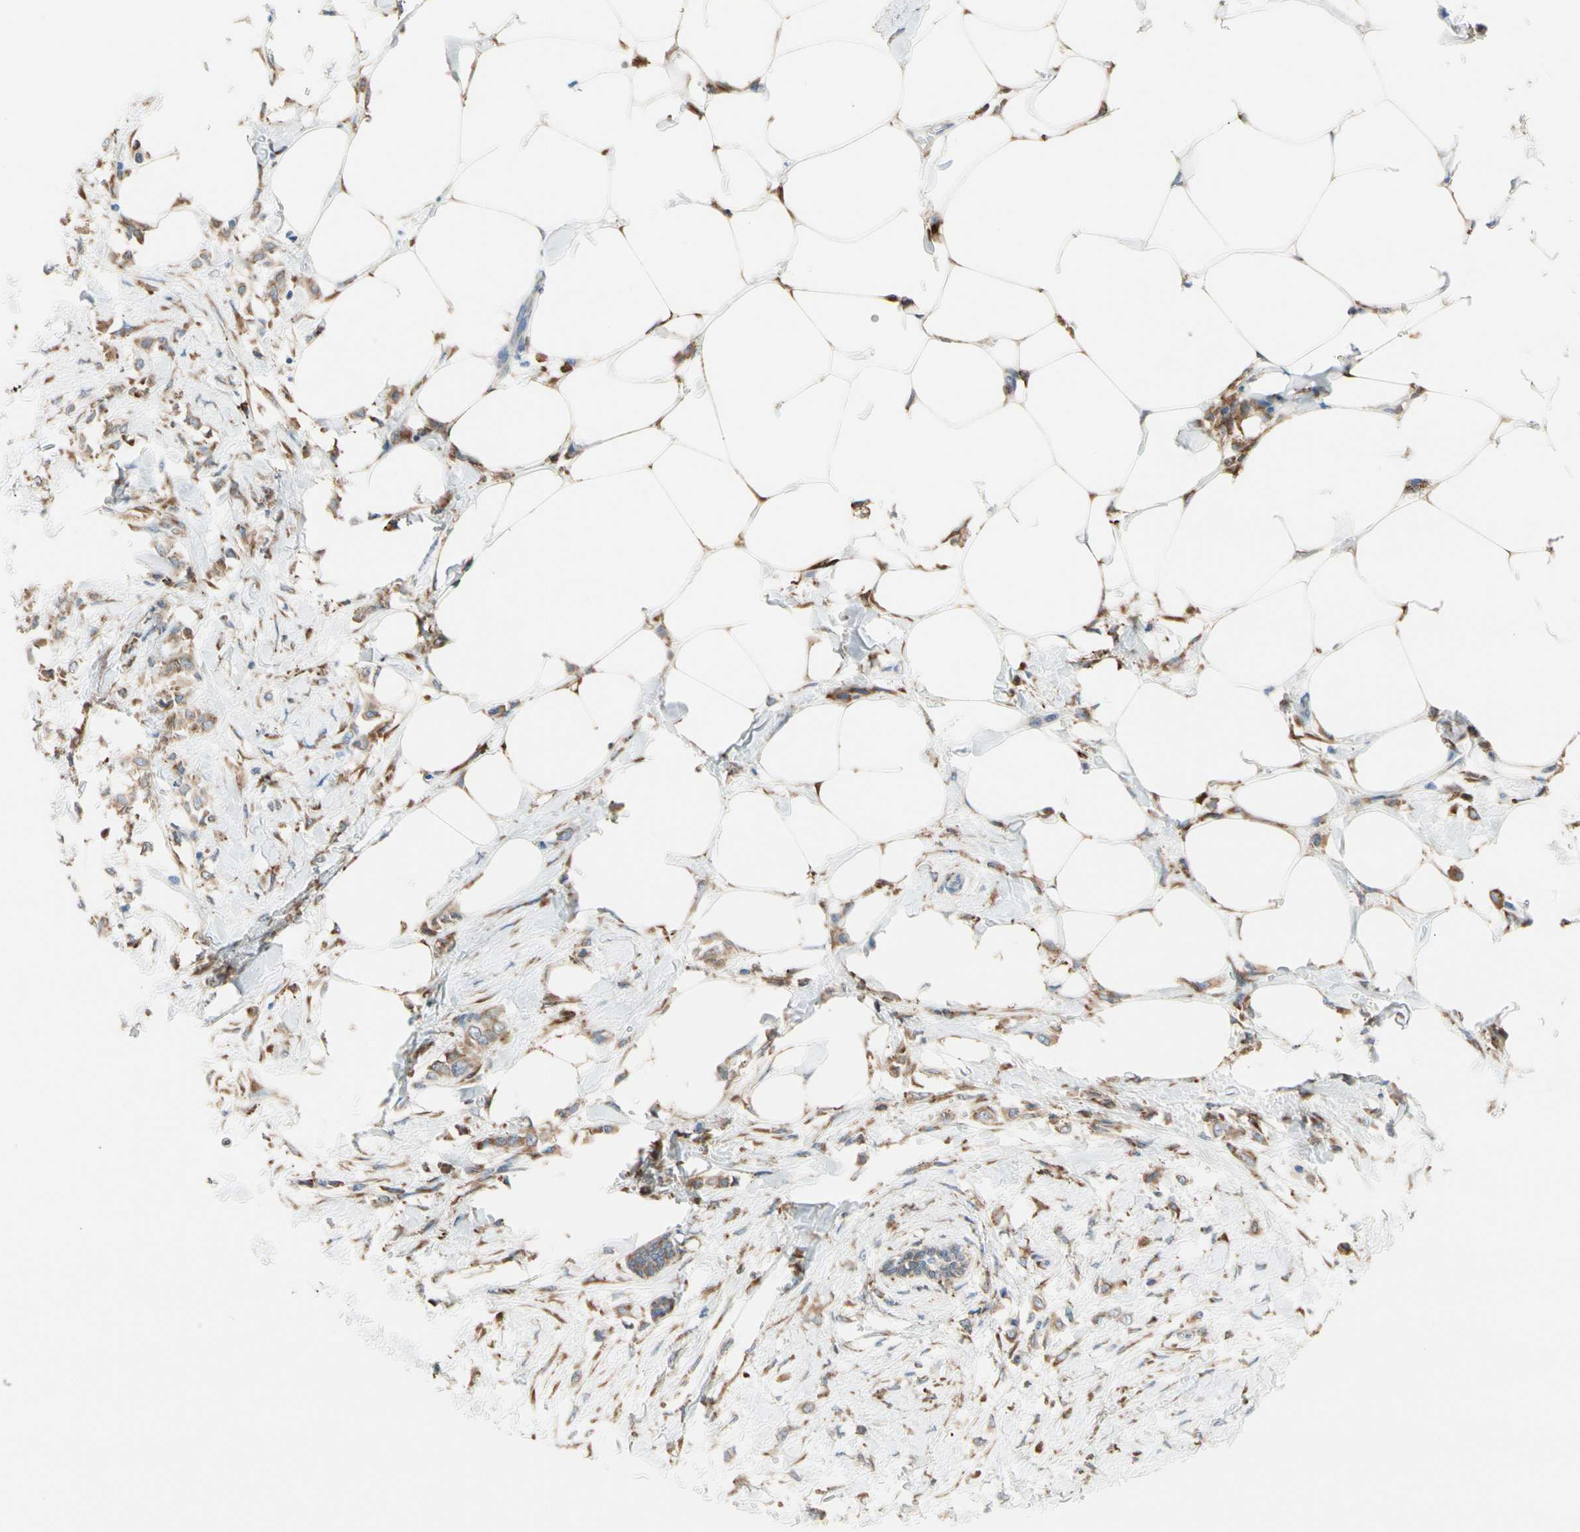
{"staining": {"intensity": "weak", "quantity": ">75%", "location": "cytoplasmic/membranous"}, "tissue": "breast cancer", "cell_type": "Tumor cells", "image_type": "cancer", "snomed": [{"axis": "morphology", "description": "Lobular carcinoma, in situ"}, {"axis": "morphology", "description": "Lobular carcinoma"}, {"axis": "topography", "description": "Breast"}], "caption": "Tumor cells display low levels of weak cytoplasmic/membranous expression in about >75% of cells in human breast lobular carcinoma in situ.", "gene": "LRPAP1", "patient": {"sex": "female", "age": 41}}